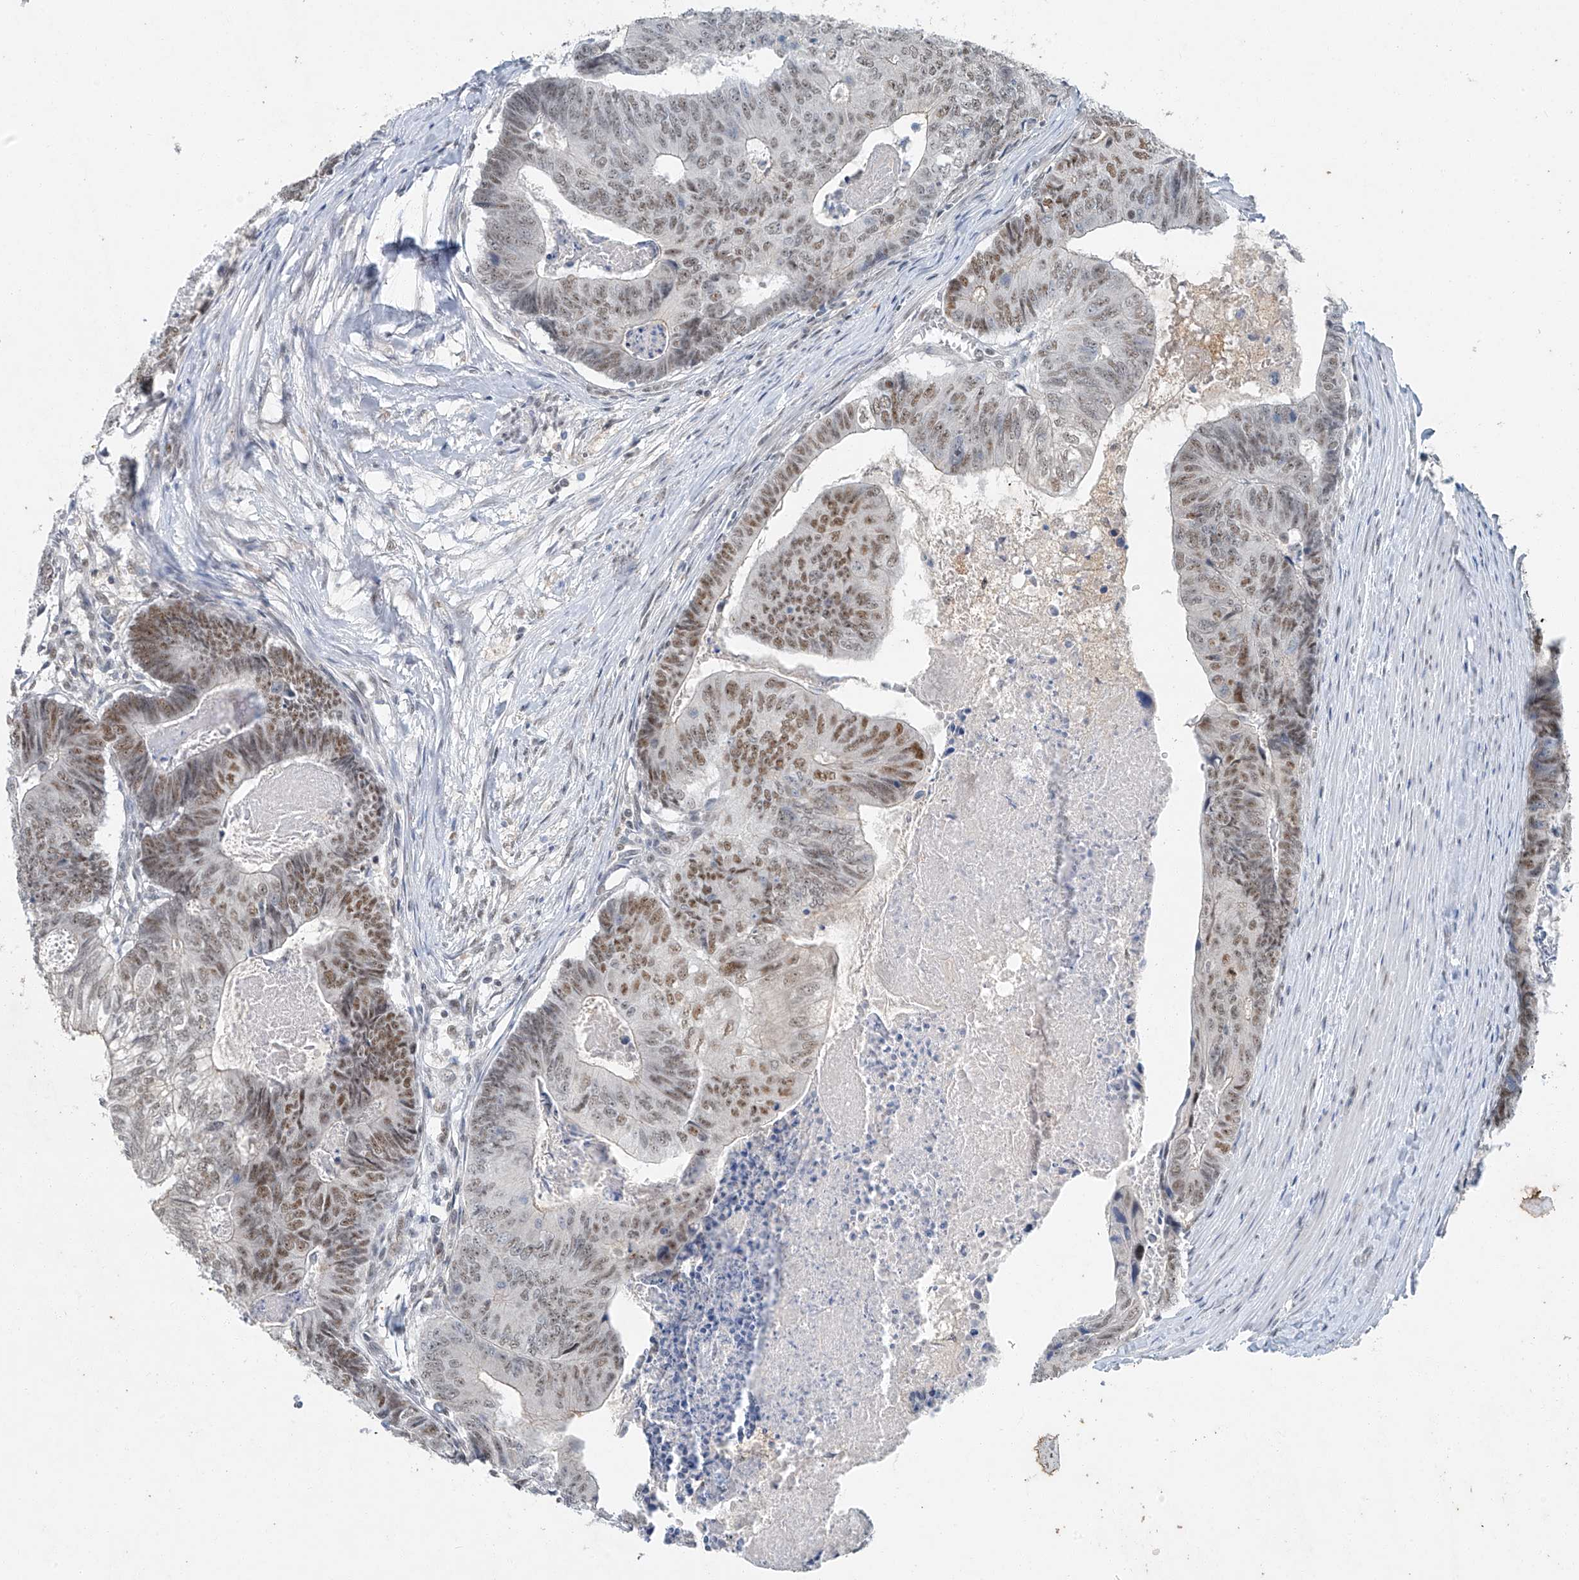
{"staining": {"intensity": "moderate", "quantity": ">75%", "location": "nuclear"}, "tissue": "colorectal cancer", "cell_type": "Tumor cells", "image_type": "cancer", "snomed": [{"axis": "morphology", "description": "Adenocarcinoma, NOS"}, {"axis": "topography", "description": "Colon"}], "caption": "Immunohistochemistry staining of colorectal cancer, which exhibits medium levels of moderate nuclear positivity in about >75% of tumor cells indicating moderate nuclear protein expression. The staining was performed using DAB (3,3'-diaminobenzidine) (brown) for protein detection and nuclei were counterstained in hematoxylin (blue).", "gene": "TAF8", "patient": {"sex": "female", "age": 67}}